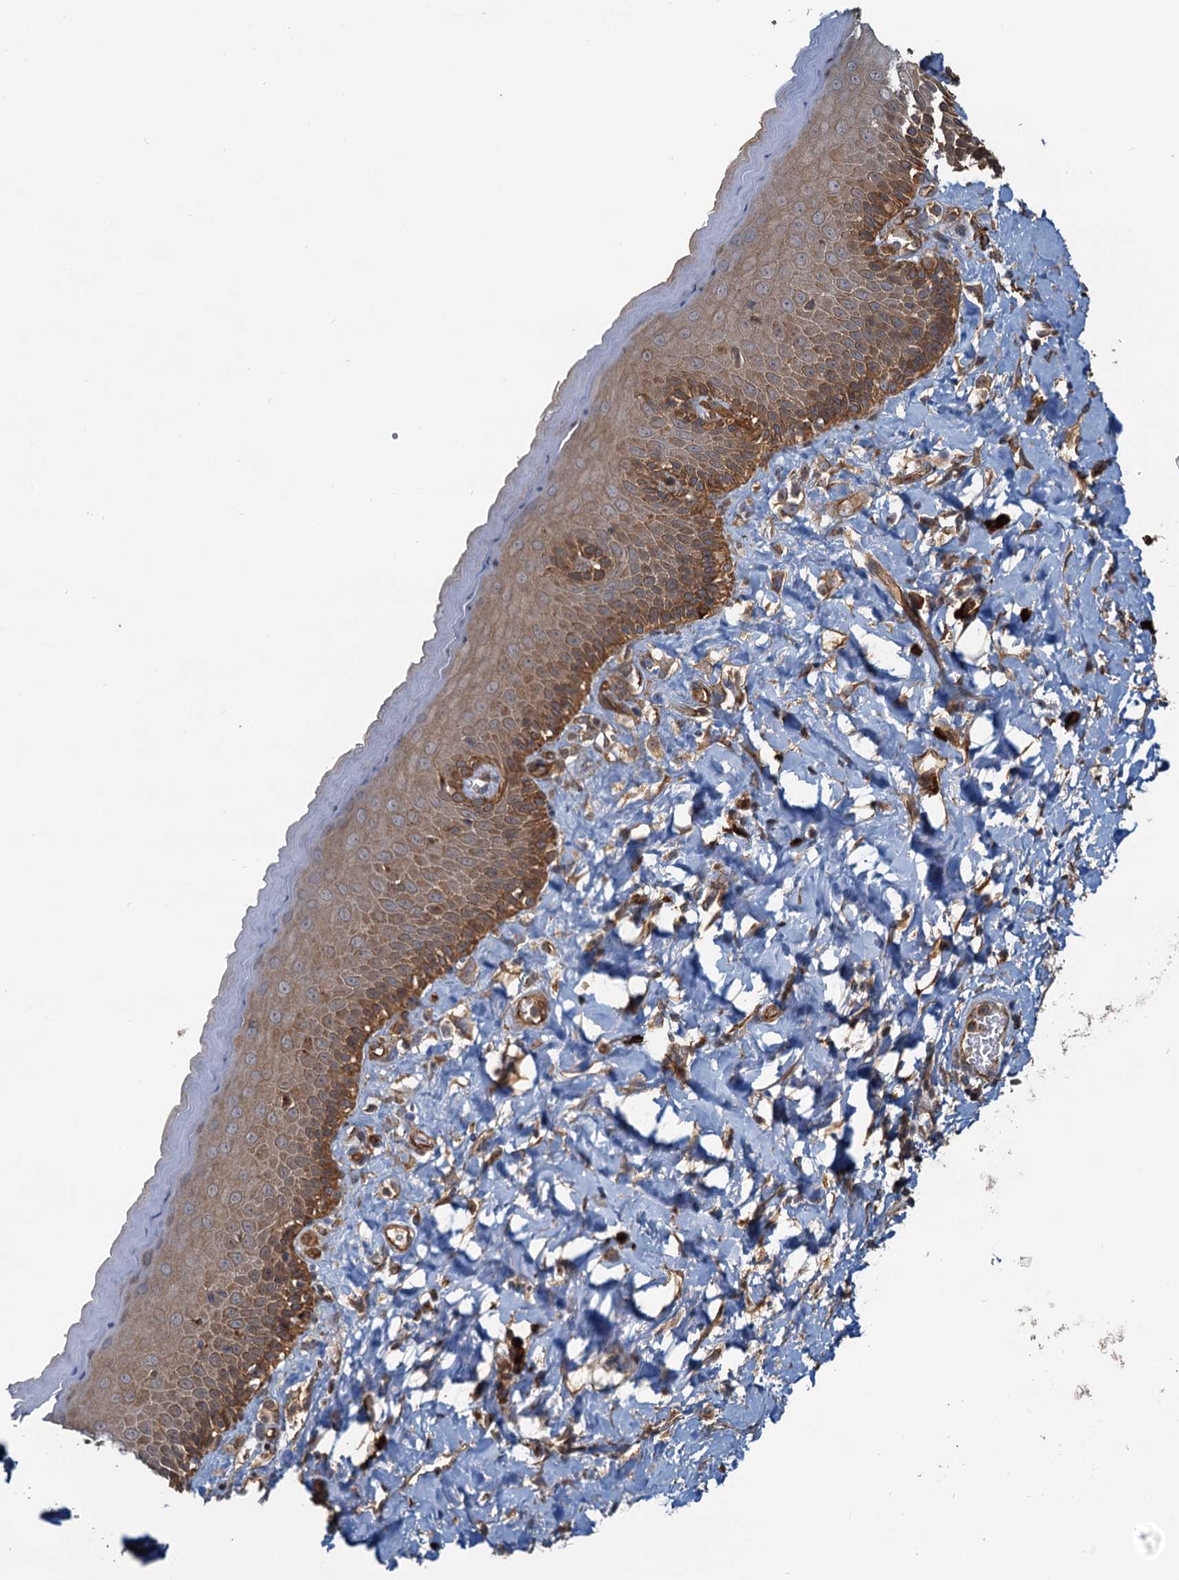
{"staining": {"intensity": "strong", "quantity": ">75%", "location": "cytoplasmic/membranous"}, "tissue": "skin", "cell_type": "Epidermal cells", "image_type": "normal", "snomed": [{"axis": "morphology", "description": "Normal tissue, NOS"}, {"axis": "topography", "description": "Anal"}], "caption": "Protein analysis of unremarkable skin demonstrates strong cytoplasmic/membranous expression in about >75% of epidermal cells.", "gene": "NIPAL3", "patient": {"sex": "male", "age": 69}}